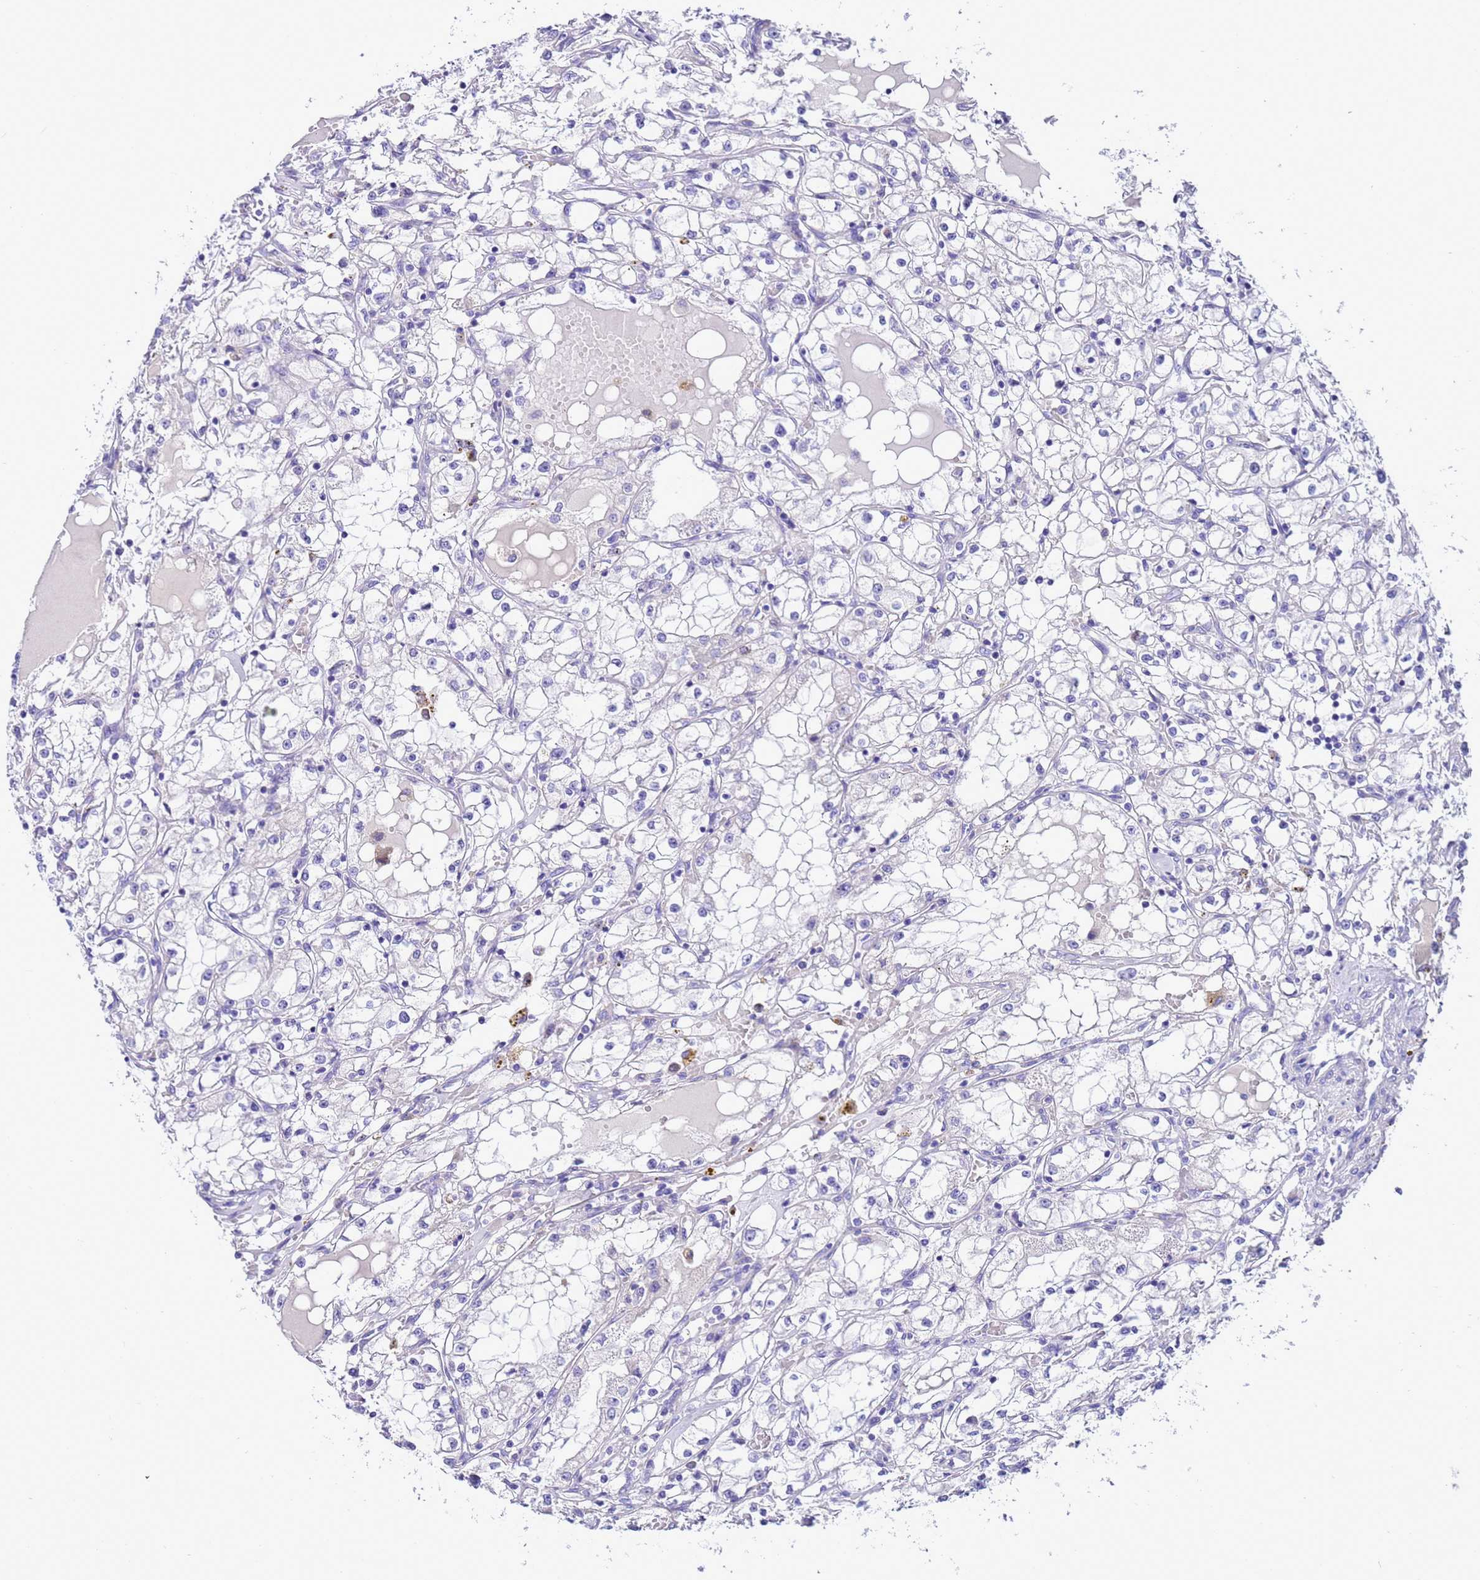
{"staining": {"intensity": "negative", "quantity": "none", "location": "none"}, "tissue": "renal cancer", "cell_type": "Tumor cells", "image_type": "cancer", "snomed": [{"axis": "morphology", "description": "Adenocarcinoma, NOS"}, {"axis": "topography", "description": "Kidney"}], "caption": "Tumor cells show no significant positivity in renal adenocarcinoma. (Immunohistochemistry, brightfield microscopy, high magnification).", "gene": "BEST2", "patient": {"sex": "male", "age": 56}}